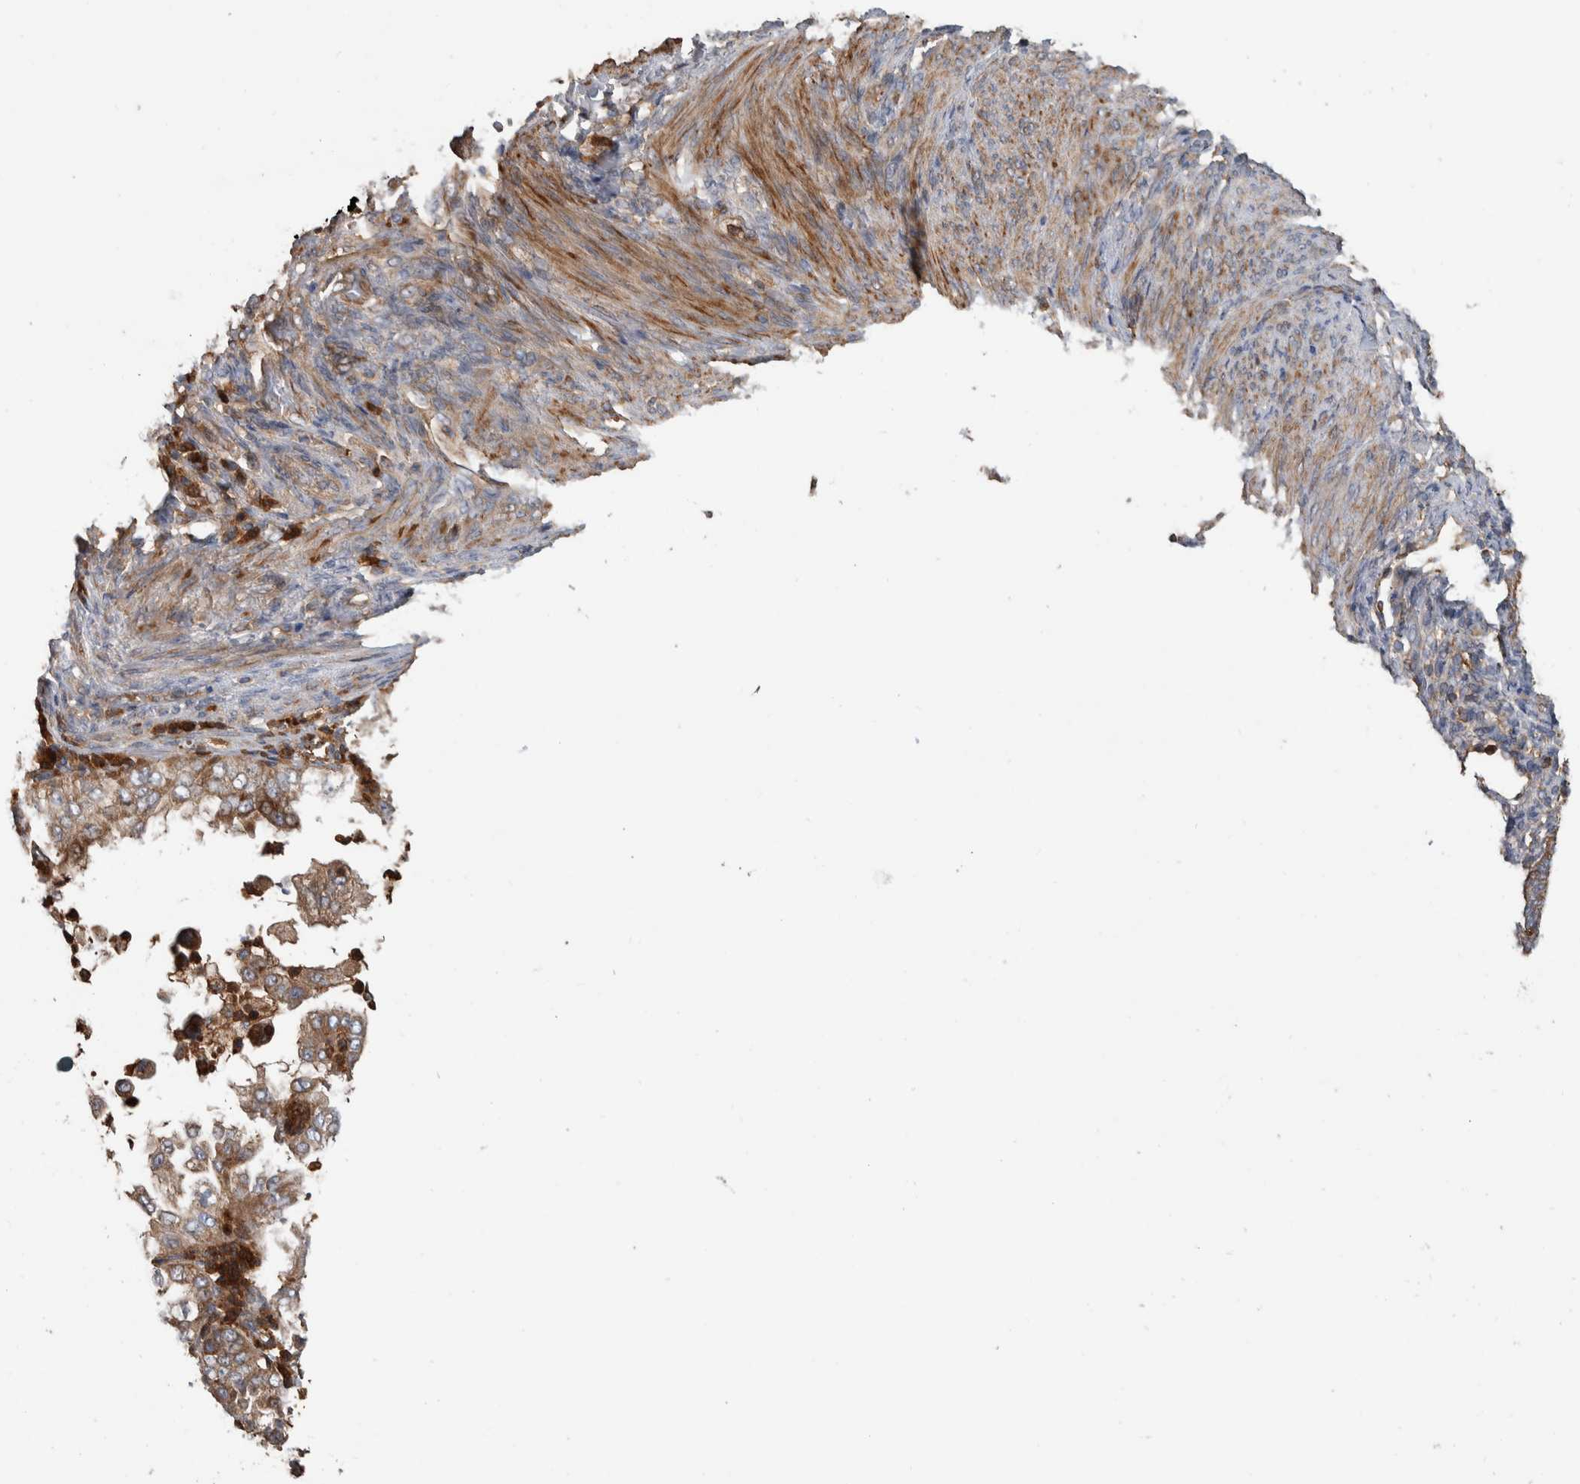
{"staining": {"intensity": "weak", "quantity": ">75%", "location": "cytoplasmic/membranous"}, "tissue": "endometrial cancer", "cell_type": "Tumor cells", "image_type": "cancer", "snomed": [{"axis": "morphology", "description": "Adenocarcinoma, NOS"}, {"axis": "topography", "description": "Endometrium"}], "caption": "The immunohistochemical stain highlights weak cytoplasmic/membranous positivity in tumor cells of endometrial cancer (adenocarcinoma) tissue.", "gene": "SDCBP", "patient": {"sex": "female", "age": 85}}